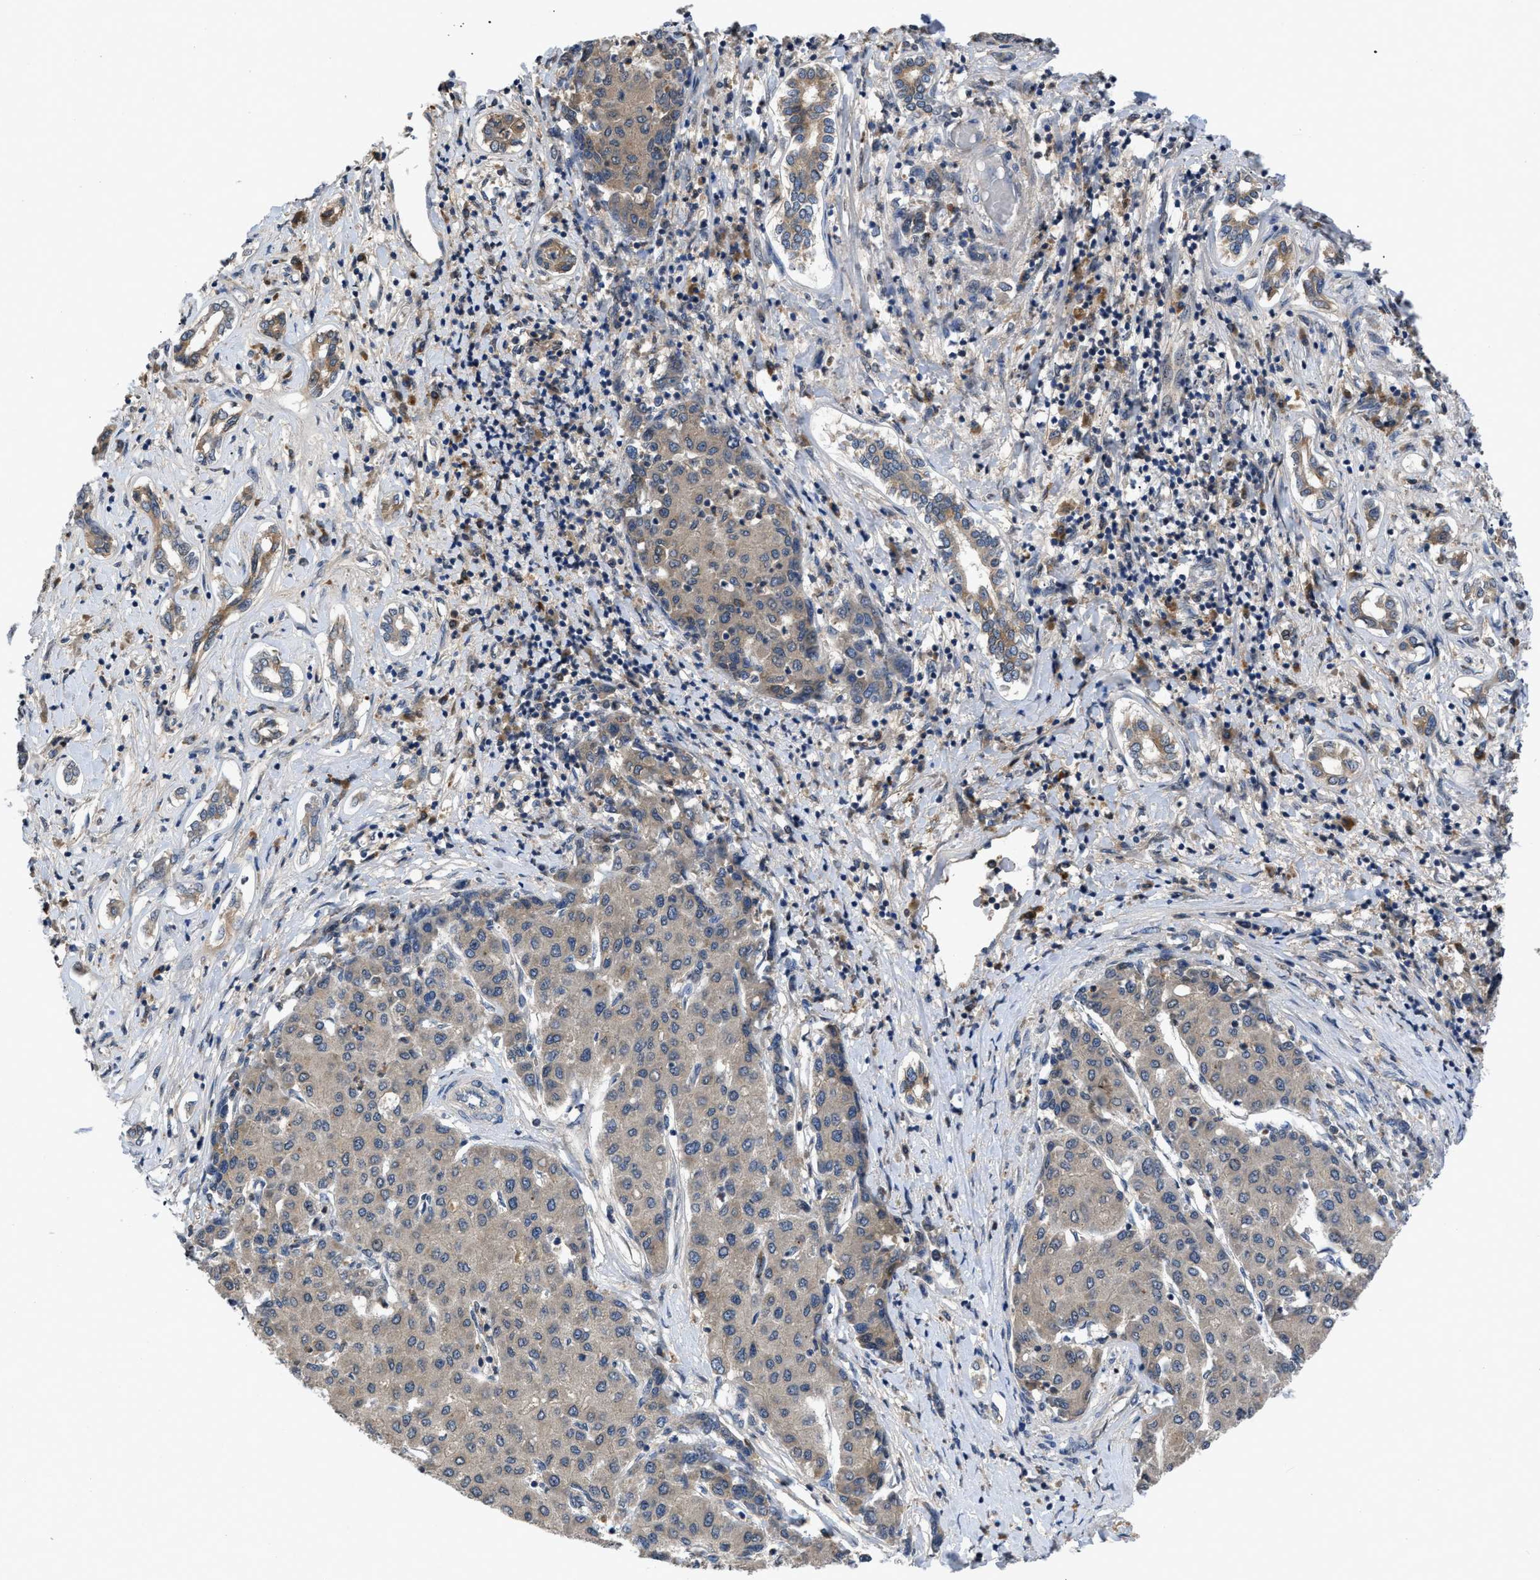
{"staining": {"intensity": "weak", "quantity": ">75%", "location": "cytoplasmic/membranous"}, "tissue": "liver cancer", "cell_type": "Tumor cells", "image_type": "cancer", "snomed": [{"axis": "morphology", "description": "Carcinoma, Hepatocellular, NOS"}, {"axis": "topography", "description": "Liver"}], "caption": "Immunohistochemical staining of human liver hepatocellular carcinoma shows low levels of weak cytoplasmic/membranous positivity in approximately >75% of tumor cells.", "gene": "VPS4A", "patient": {"sex": "male", "age": 65}}